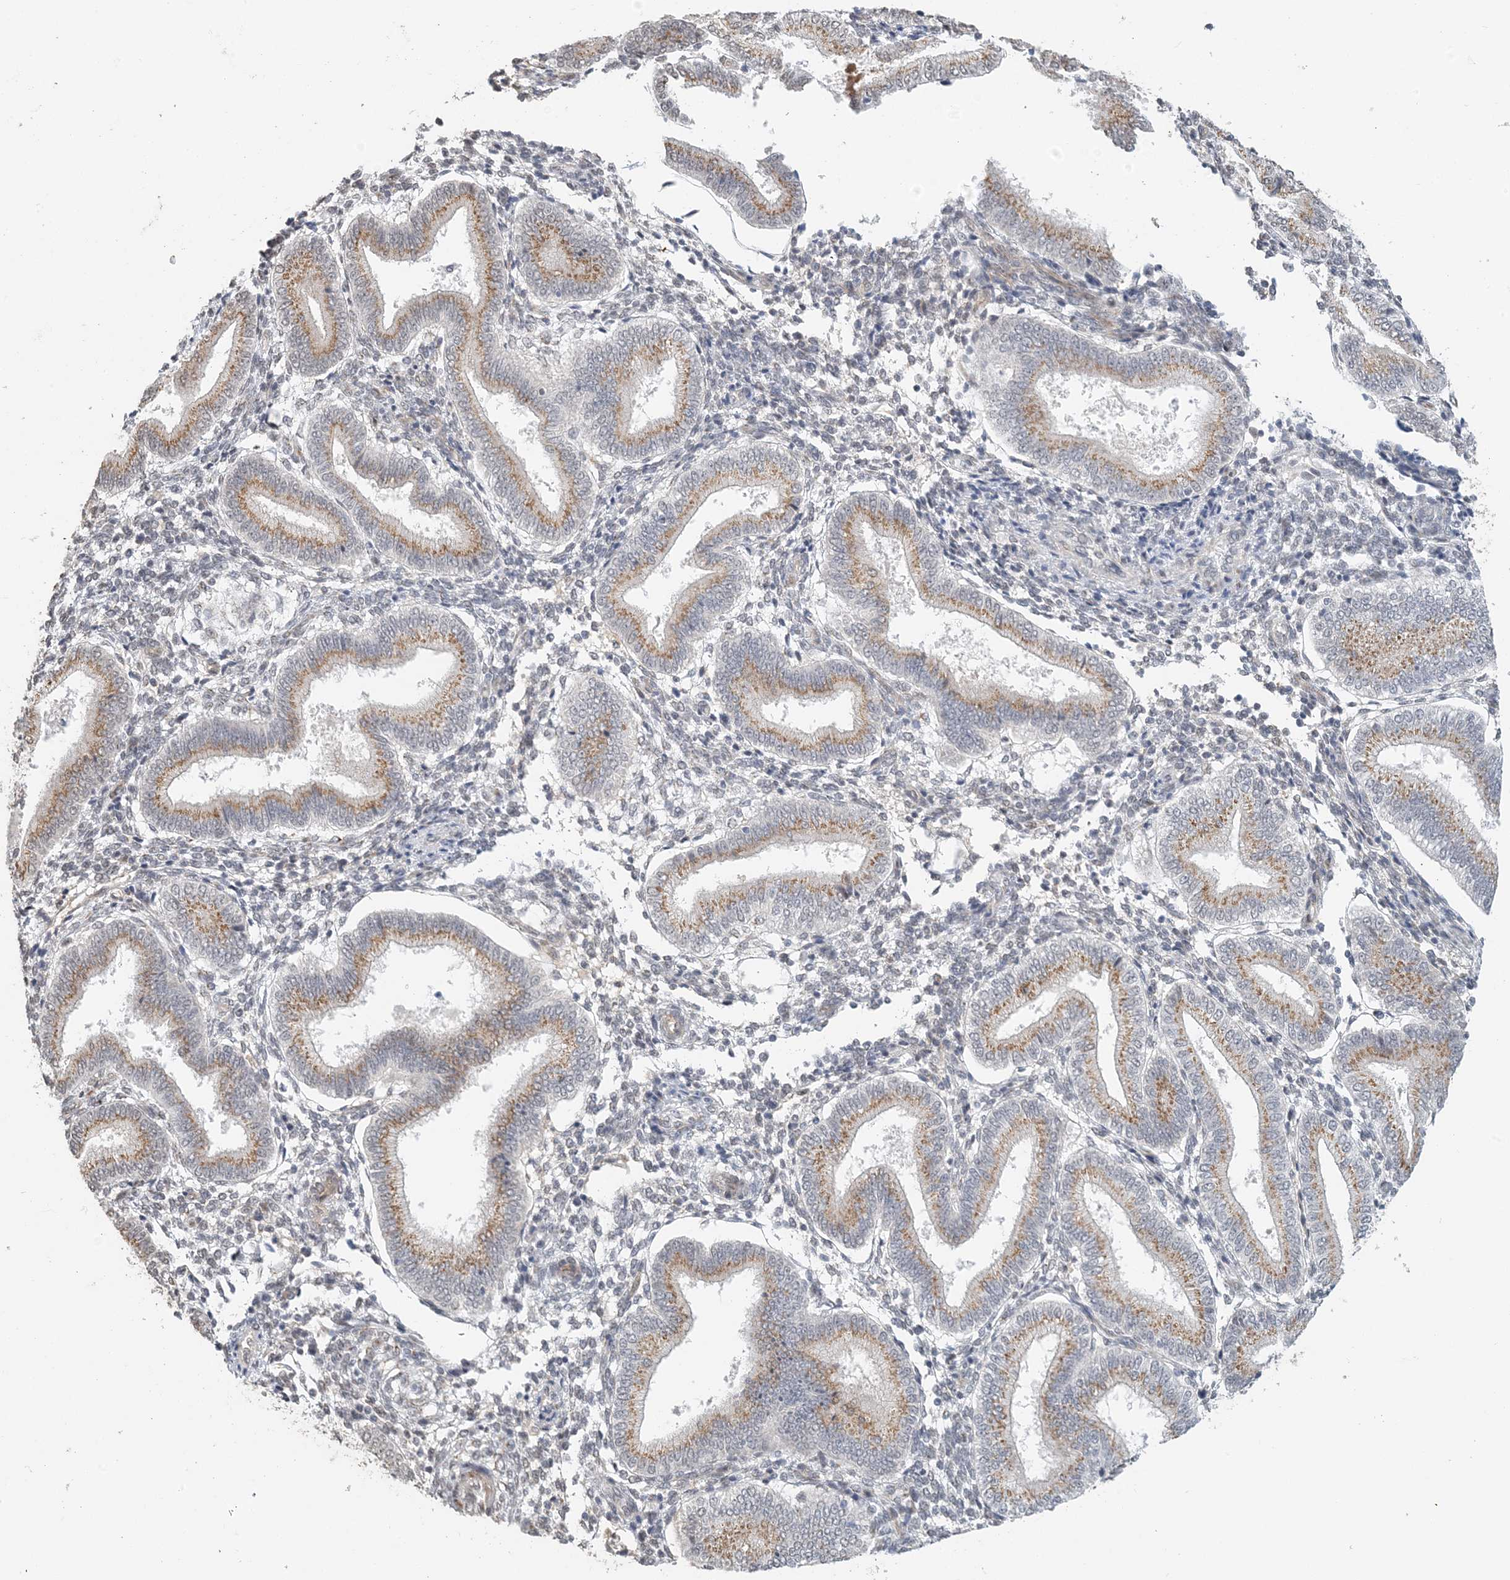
{"staining": {"intensity": "negative", "quantity": "none", "location": "none"}, "tissue": "endometrium", "cell_type": "Cells in endometrial stroma", "image_type": "normal", "snomed": [{"axis": "morphology", "description": "Normal tissue, NOS"}, {"axis": "topography", "description": "Endometrium"}], "caption": "DAB (3,3'-diaminobenzidine) immunohistochemical staining of normal endometrium shows no significant staining in cells in endometrial stroma. (Stains: DAB (3,3'-diaminobenzidine) immunohistochemistry (IHC) with hematoxylin counter stain, Microscopy: brightfield microscopy at high magnification).", "gene": "ZCCHC4", "patient": {"sex": "female", "age": 39}}